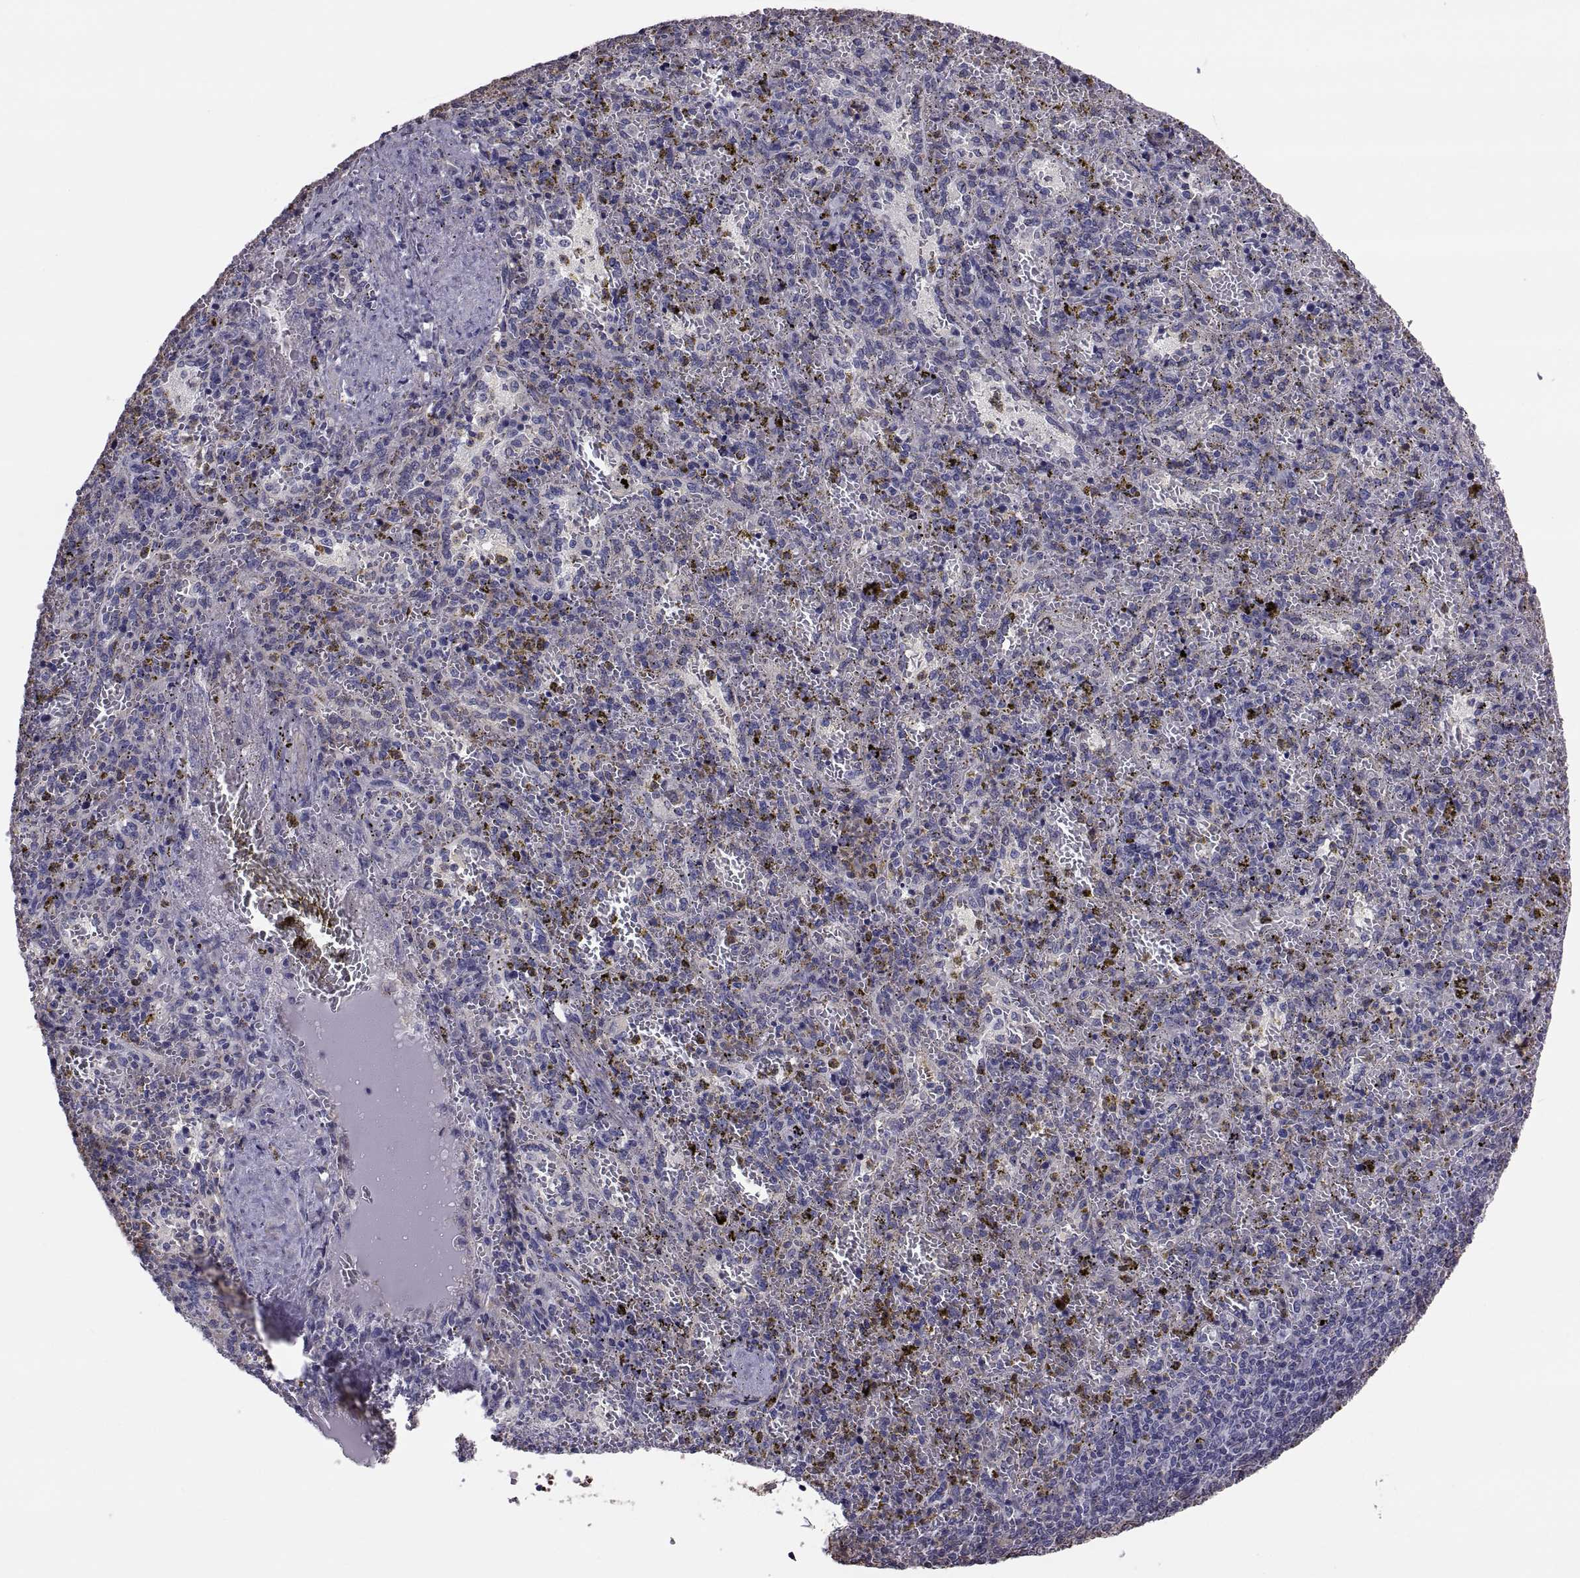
{"staining": {"intensity": "negative", "quantity": "none", "location": "none"}, "tissue": "spleen", "cell_type": "Cells in red pulp", "image_type": "normal", "snomed": [{"axis": "morphology", "description": "Normal tissue, NOS"}, {"axis": "topography", "description": "Spleen"}], "caption": "DAB (3,3'-diaminobenzidine) immunohistochemical staining of normal spleen displays no significant positivity in cells in red pulp.", "gene": "ANO1", "patient": {"sex": "female", "age": 50}}